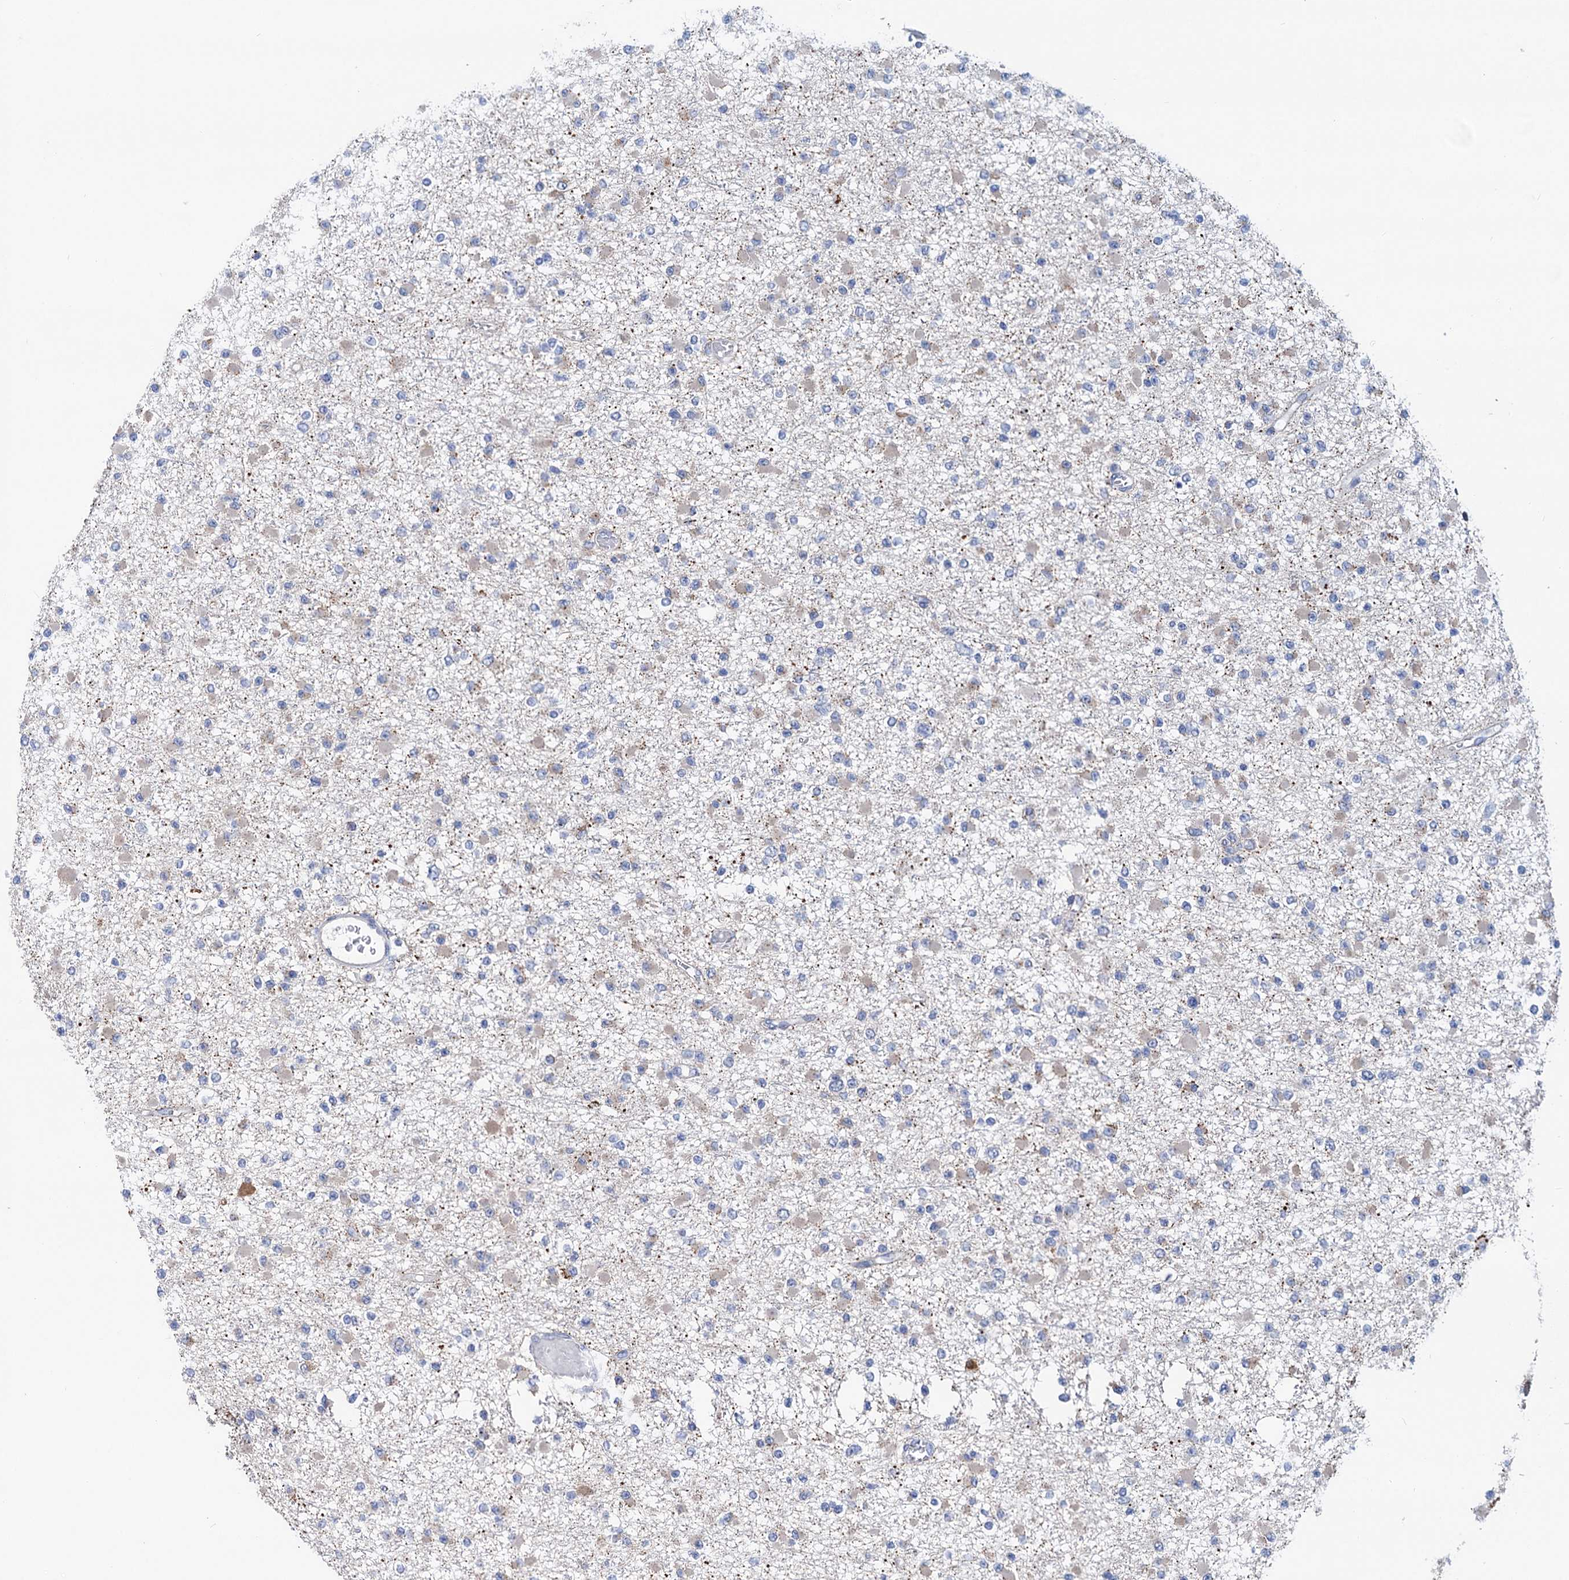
{"staining": {"intensity": "weak", "quantity": "<25%", "location": "cytoplasmic/membranous"}, "tissue": "glioma", "cell_type": "Tumor cells", "image_type": "cancer", "snomed": [{"axis": "morphology", "description": "Glioma, malignant, Low grade"}, {"axis": "topography", "description": "Brain"}], "caption": "Tumor cells show no significant protein positivity in malignant low-grade glioma.", "gene": "ZNRD2", "patient": {"sex": "female", "age": 22}}